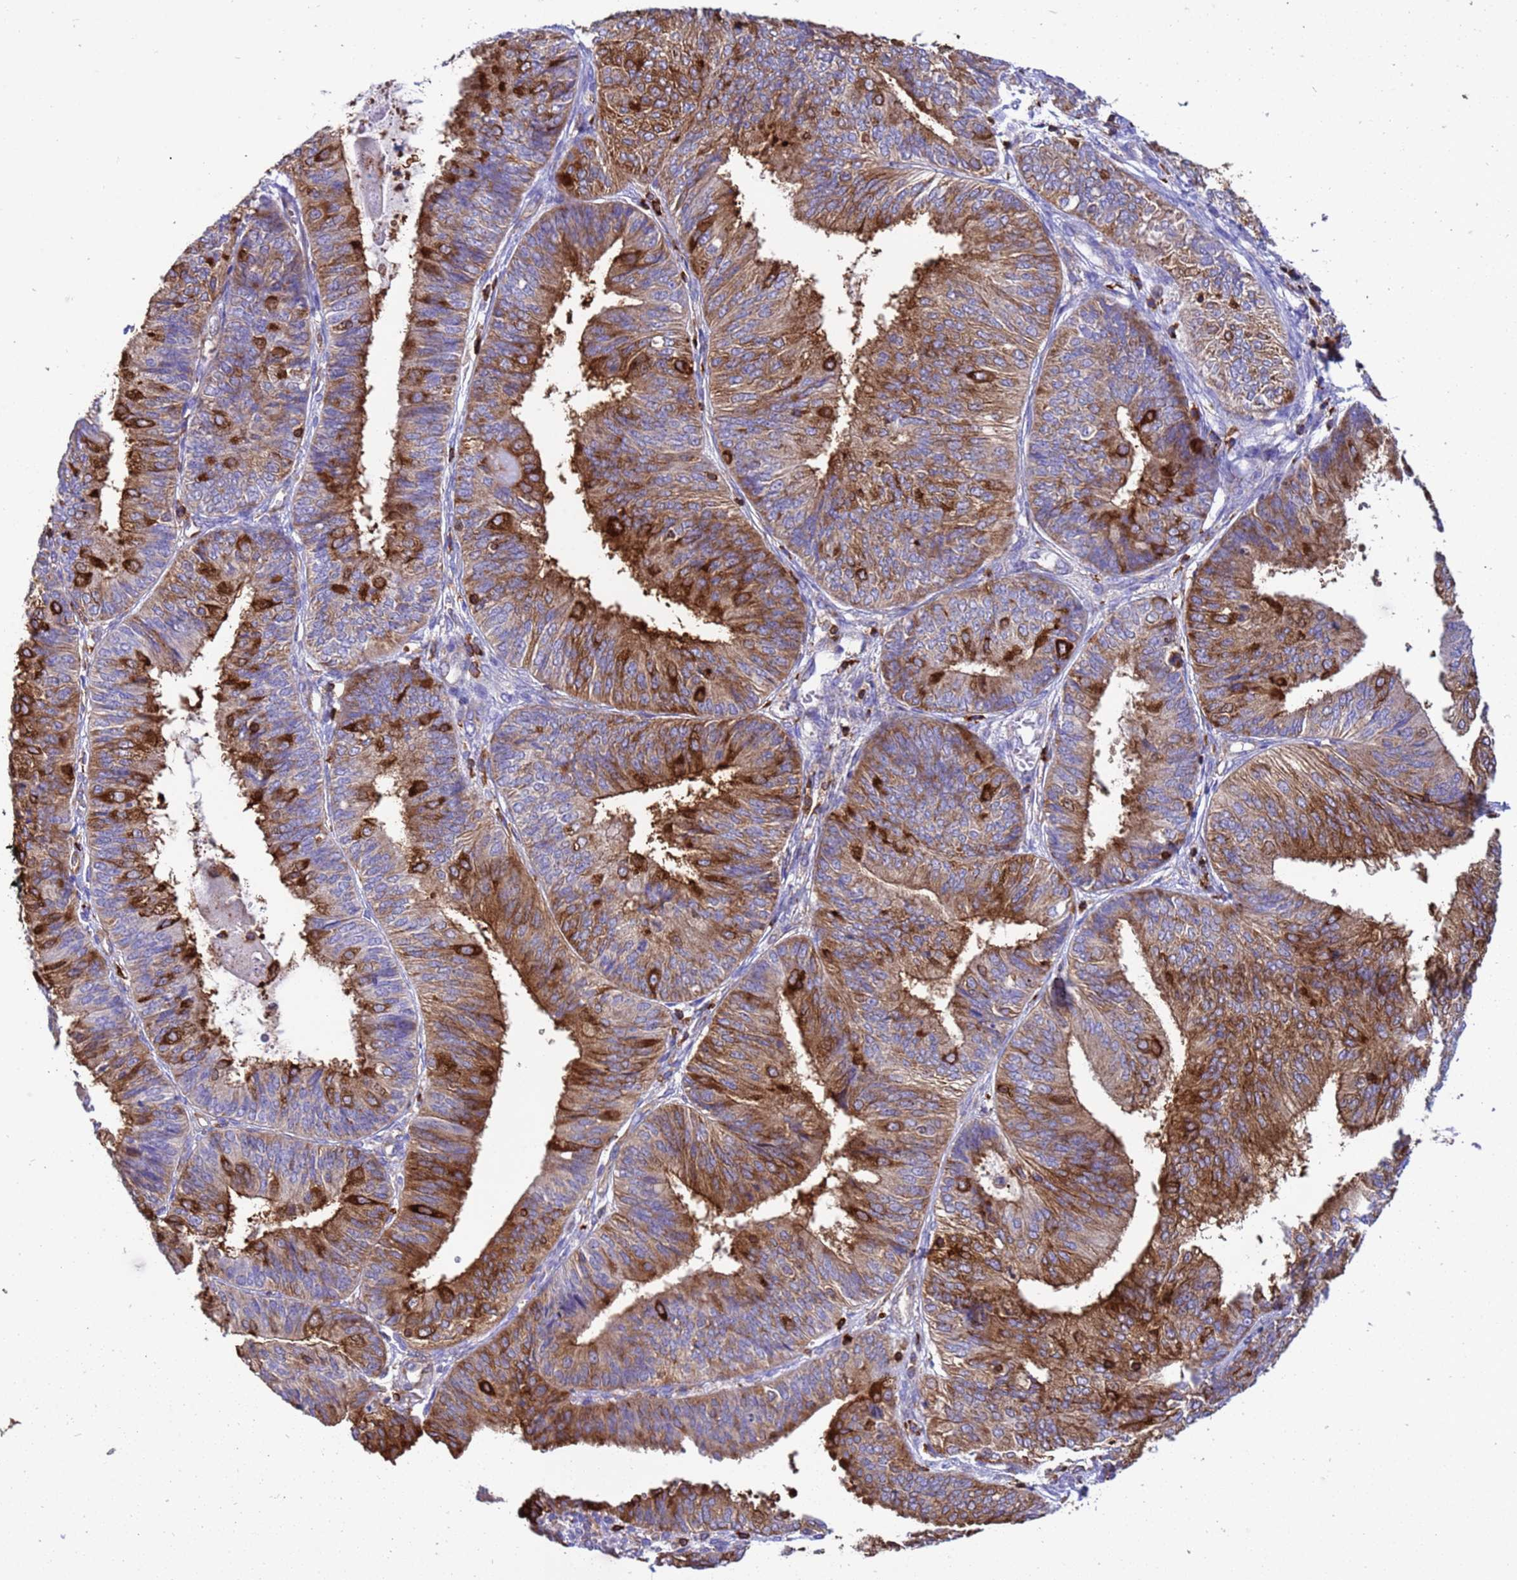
{"staining": {"intensity": "moderate", "quantity": ">75%", "location": "cytoplasmic/membranous"}, "tissue": "endometrial cancer", "cell_type": "Tumor cells", "image_type": "cancer", "snomed": [{"axis": "morphology", "description": "Adenocarcinoma, NOS"}, {"axis": "topography", "description": "Endometrium"}], "caption": "This micrograph exhibits immunohistochemistry staining of adenocarcinoma (endometrial), with medium moderate cytoplasmic/membranous expression in approximately >75% of tumor cells.", "gene": "EZR", "patient": {"sex": "female", "age": 58}}